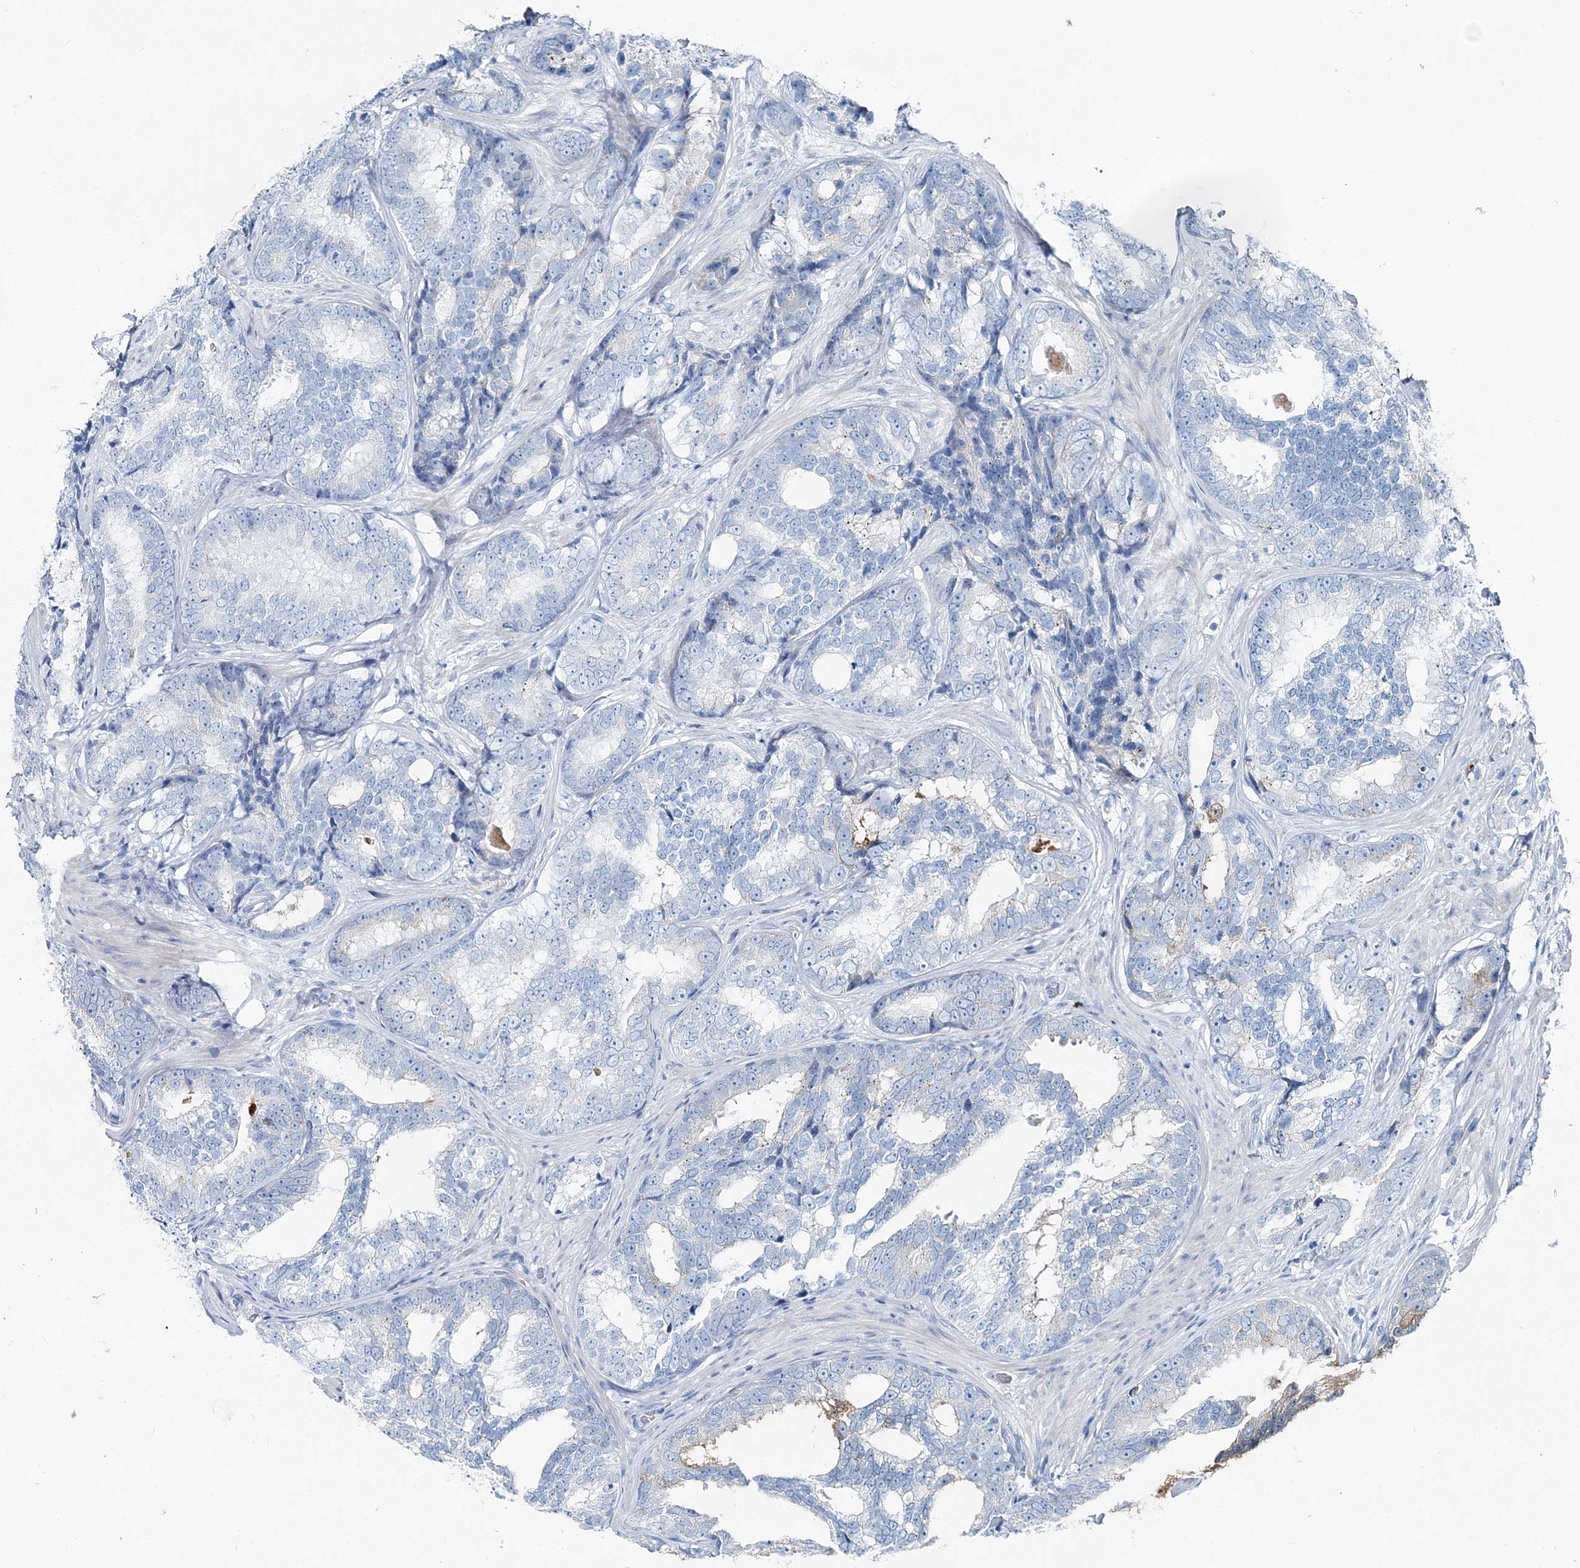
{"staining": {"intensity": "negative", "quantity": "none", "location": "none"}, "tissue": "prostate cancer", "cell_type": "Tumor cells", "image_type": "cancer", "snomed": [{"axis": "morphology", "description": "Adenocarcinoma, High grade"}, {"axis": "topography", "description": "Prostate"}], "caption": "Micrograph shows no protein staining in tumor cells of prostate cancer tissue.", "gene": "GABARAPL2", "patient": {"sex": "male", "age": 66}}